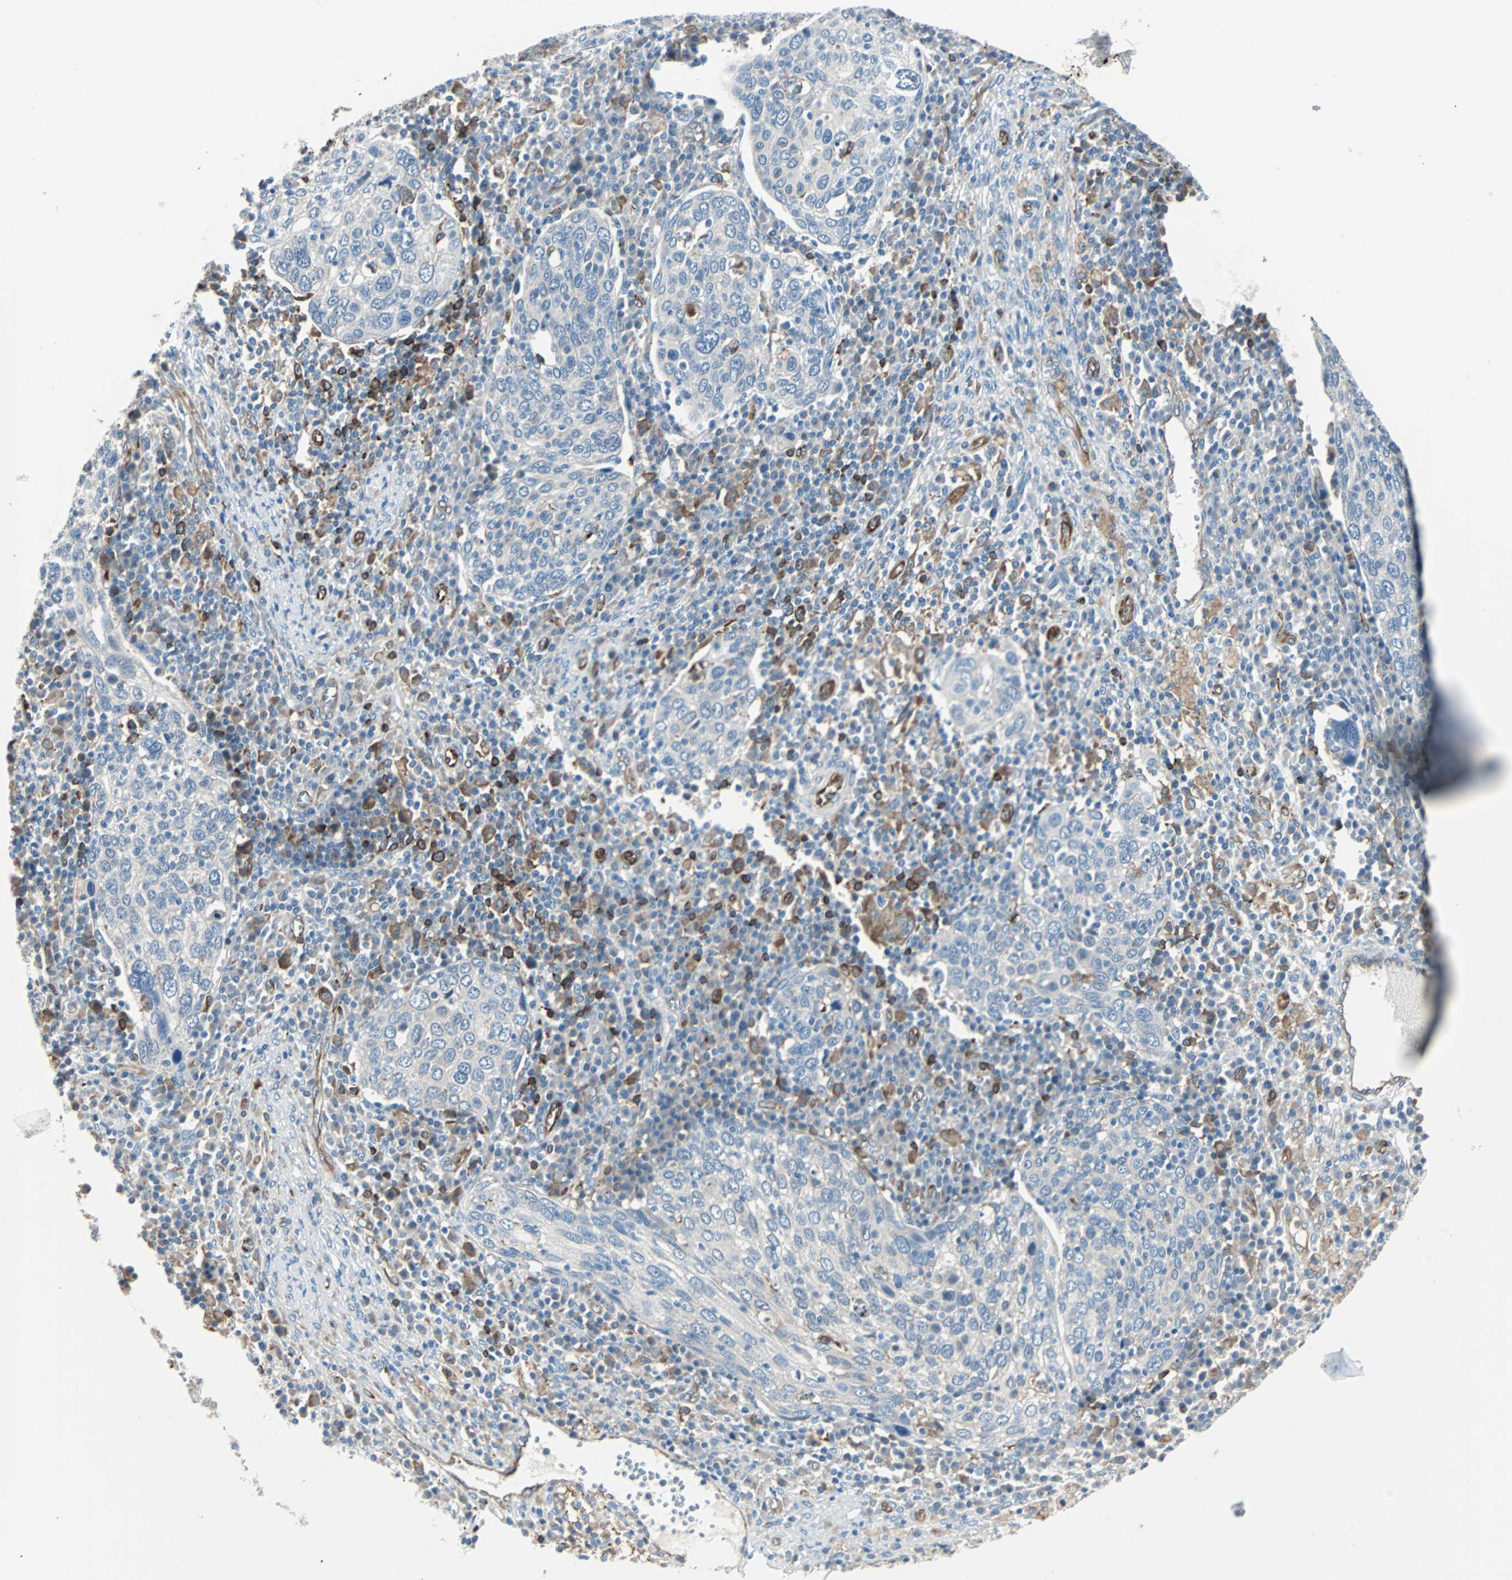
{"staining": {"intensity": "negative", "quantity": "none", "location": "none"}, "tissue": "cervical cancer", "cell_type": "Tumor cells", "image_type": "cancer", "snomed": [{"axis": "morphology", "description": "Squamous cell carcinoma, NOS"}, {"axis": "topography", "description": "Cervix"}], "caption": "IHC micrograph of neoplastic tissue: human cervical cancer stained with DAB shows no significant protein expression in tumor cells.", "gene": "SWAP70", "patient": {"sex": "female", "age": 40}}